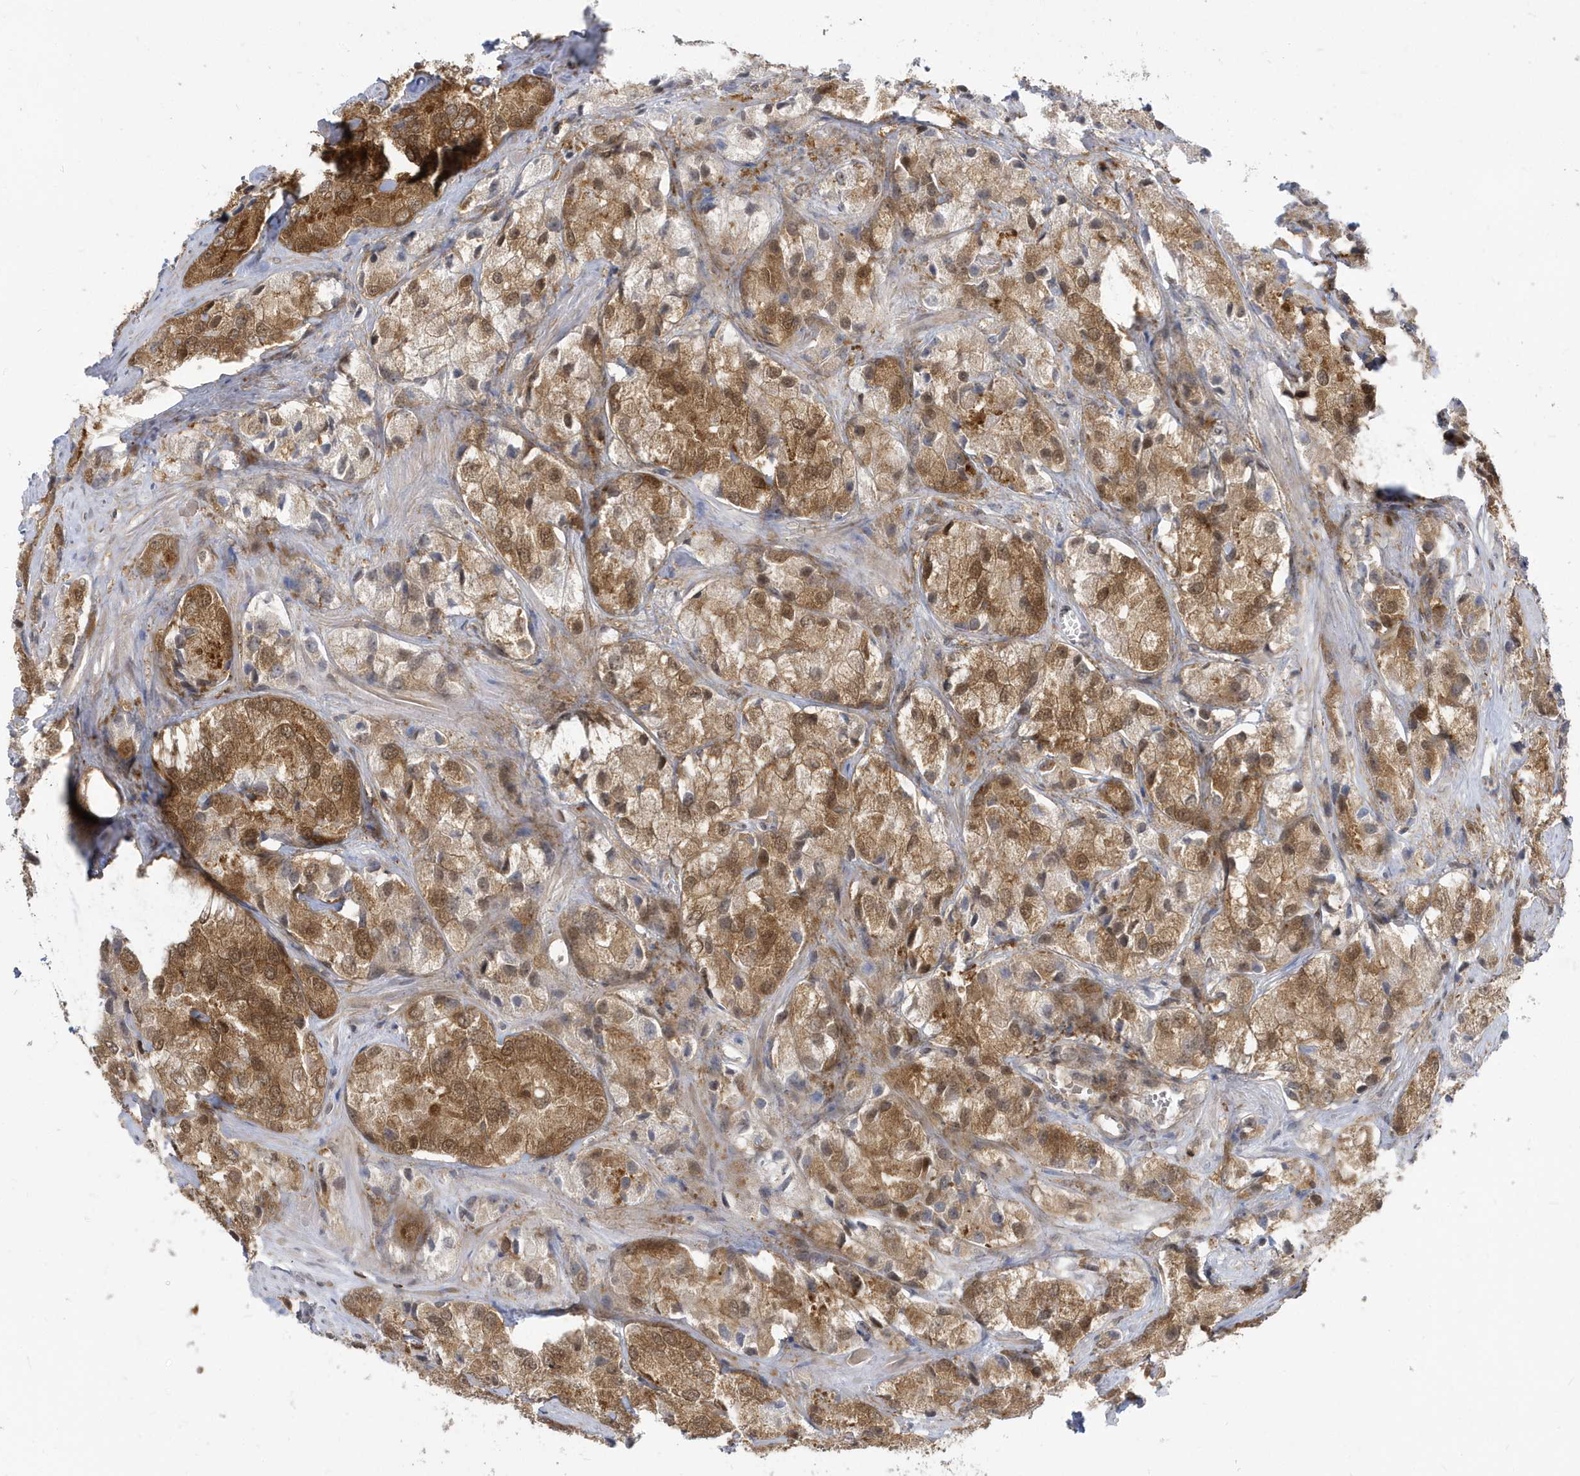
{"staining": {"intensity": "moderate", "quantity": ">75%", "location": "cytoplasmic/membranous,nuclear"}, "tissue": "prostate cancer", "cell_type": "Tumor cells", "image_type": "cancer", "snomed": [{"axis": "morphology", "description": "Adenocarcinoma, High grade"}, {"axis": "topography", "description": "Prostate"}], "caption": "Protein staining by immunohistochemistry demonstrates moderate cytoplasmic/membranous and nuclear positivity in about >75% of tumor cells in prostate cancer. (DAB IHC, brown staining for protein, blue staining for nuclei).", "gene": "STAM", "patient": {"sex": "male", "age": 66}}